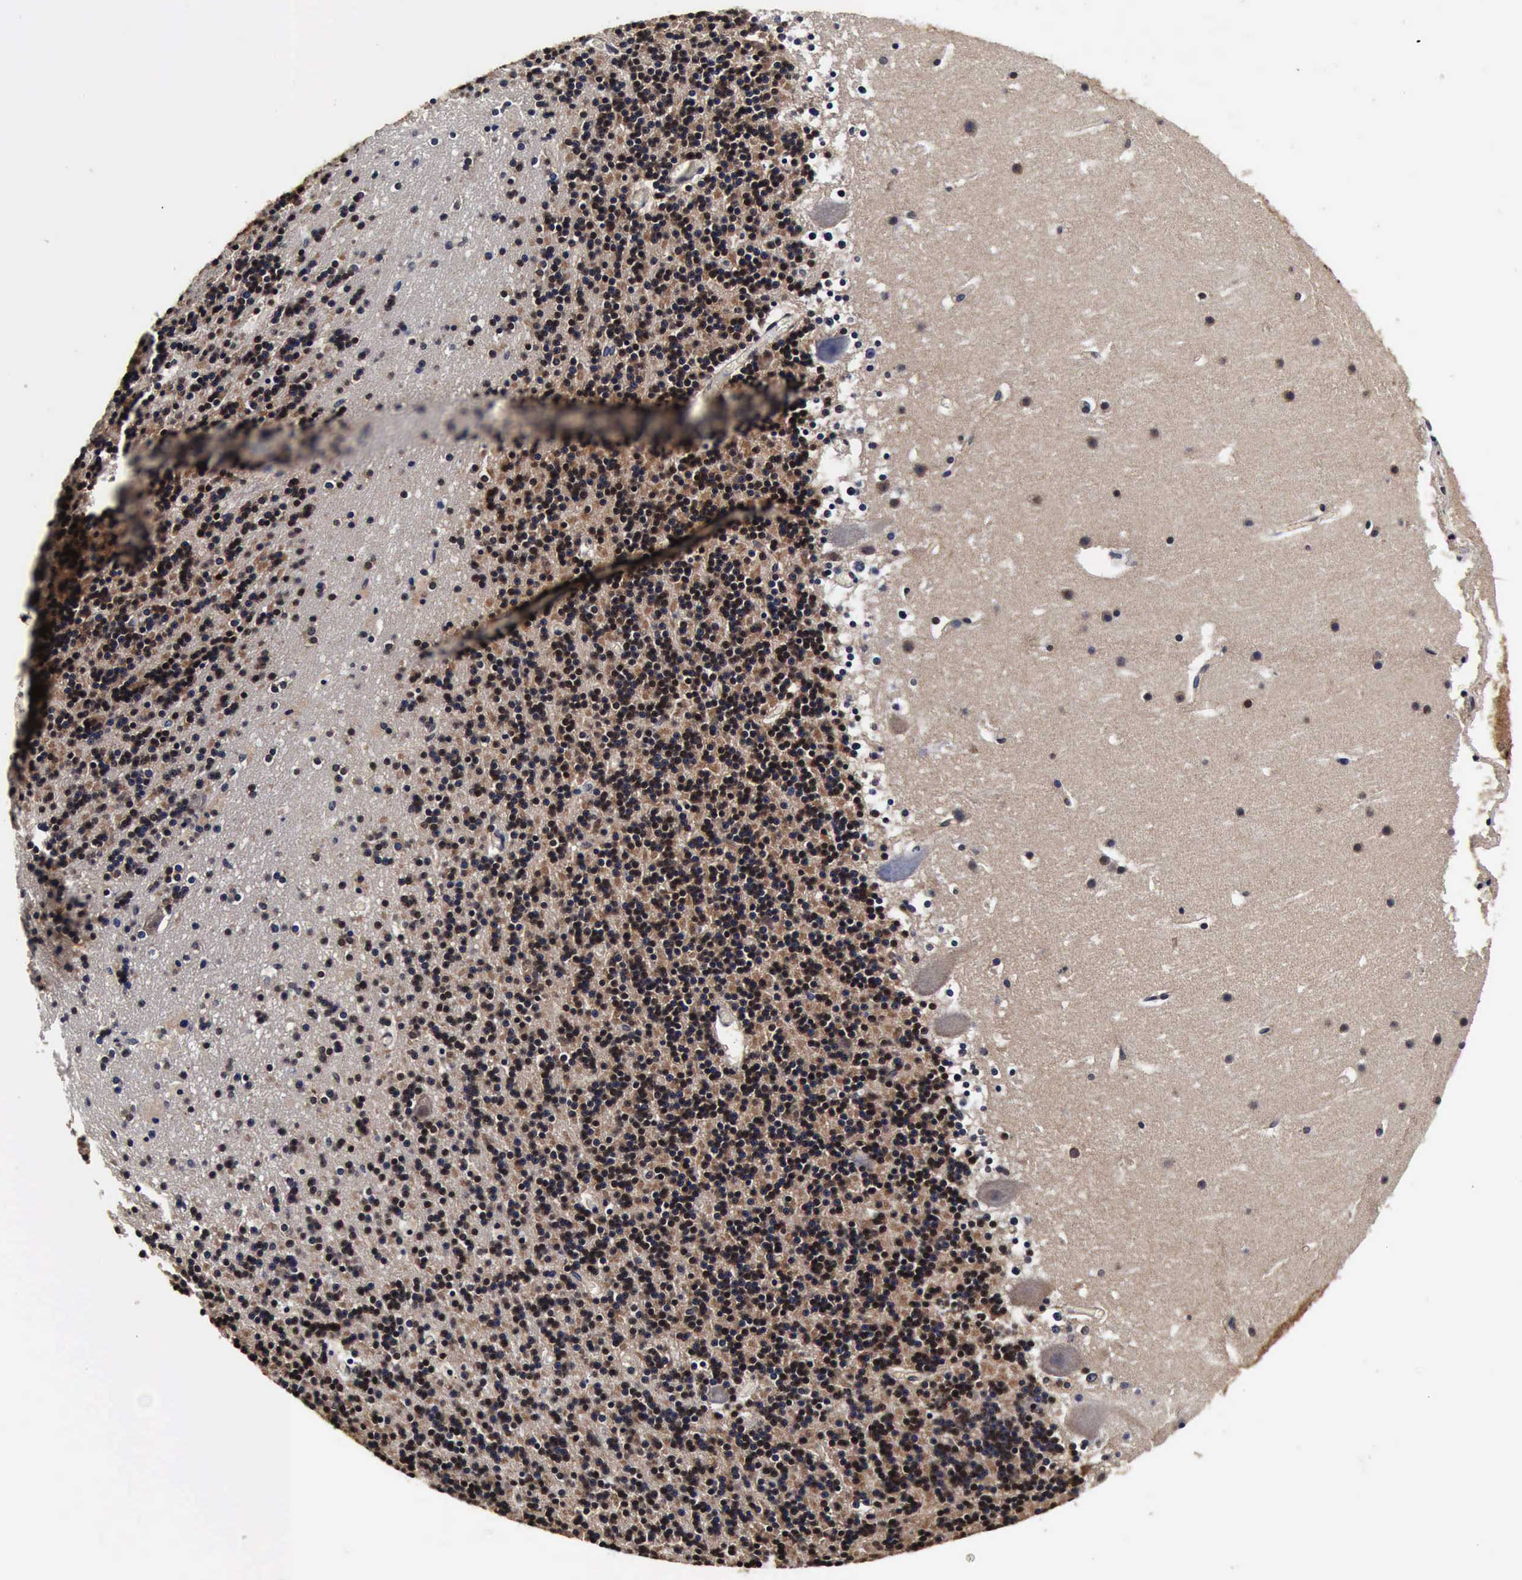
{"staining": {"intensity": "negative", "quantity": "none", "location": "none"}, "tissue": "cerebellum", "cell_type": "Cells in granular layer", "image_type": "normal", "snomed": [{"axis": "morphology", "description": "Normal tissue, NOS"}, {"axis": "topography", "description": "Cerebellum"}], "caption": "High magnification brightfield microscopy of benign cerebellum stained with DAB (brown) and counterstained with hematoxylin (blue): cells in granular layer show no significant expression. (Immunohistochemistry (ihc), brightfield microscopy, high magnification).", "gene": "UBC", "patient": {"sex": "male", "age": 45}}